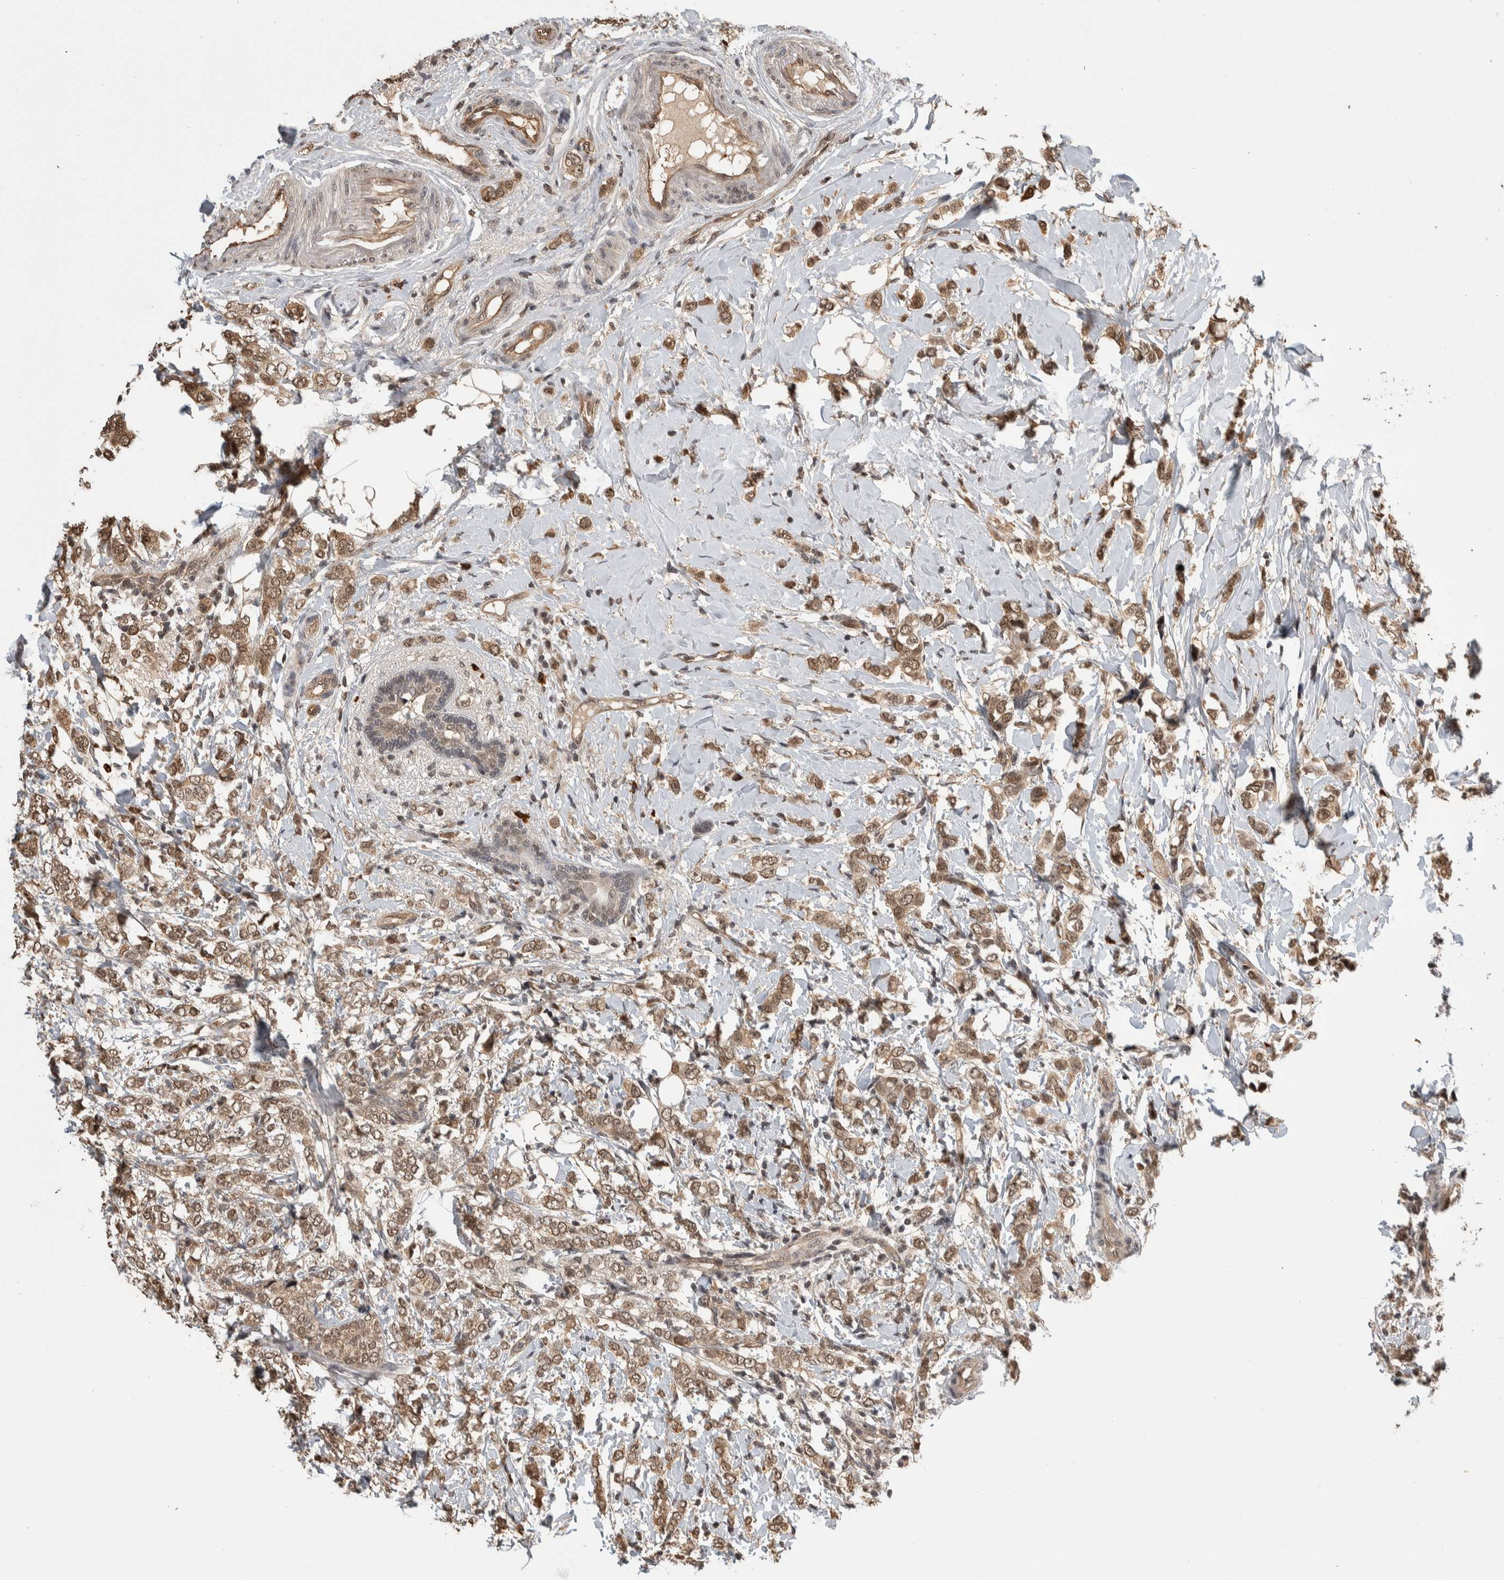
{"staining": {"intensity": "moderate", "quantity": ">75%", "location": "cytoplasmic/membranous,nuclear"}, "tissue": "breast cancer", "cell_type": "Tumor cells", "image_type": "cancer", "snomed": [{"axis": "morphology", "description": "Normal tissue, NOS"}, {"axis": "morphology", "description": "Lobular carcinoma"}, {"axis": "topography", "description": "Breast"}], "caption": "Breast cancer (lobular carcinoma) stained for a protein reveals moderate cytoplasmic/membranous and nuclear positivity in tumor cells. (DAB (3,3'-diaminobenzidine) IHC with brightfield microscopy, high magnification).", "gene": "ZNF592", "patient": {"sex": "female", "age": 47}}